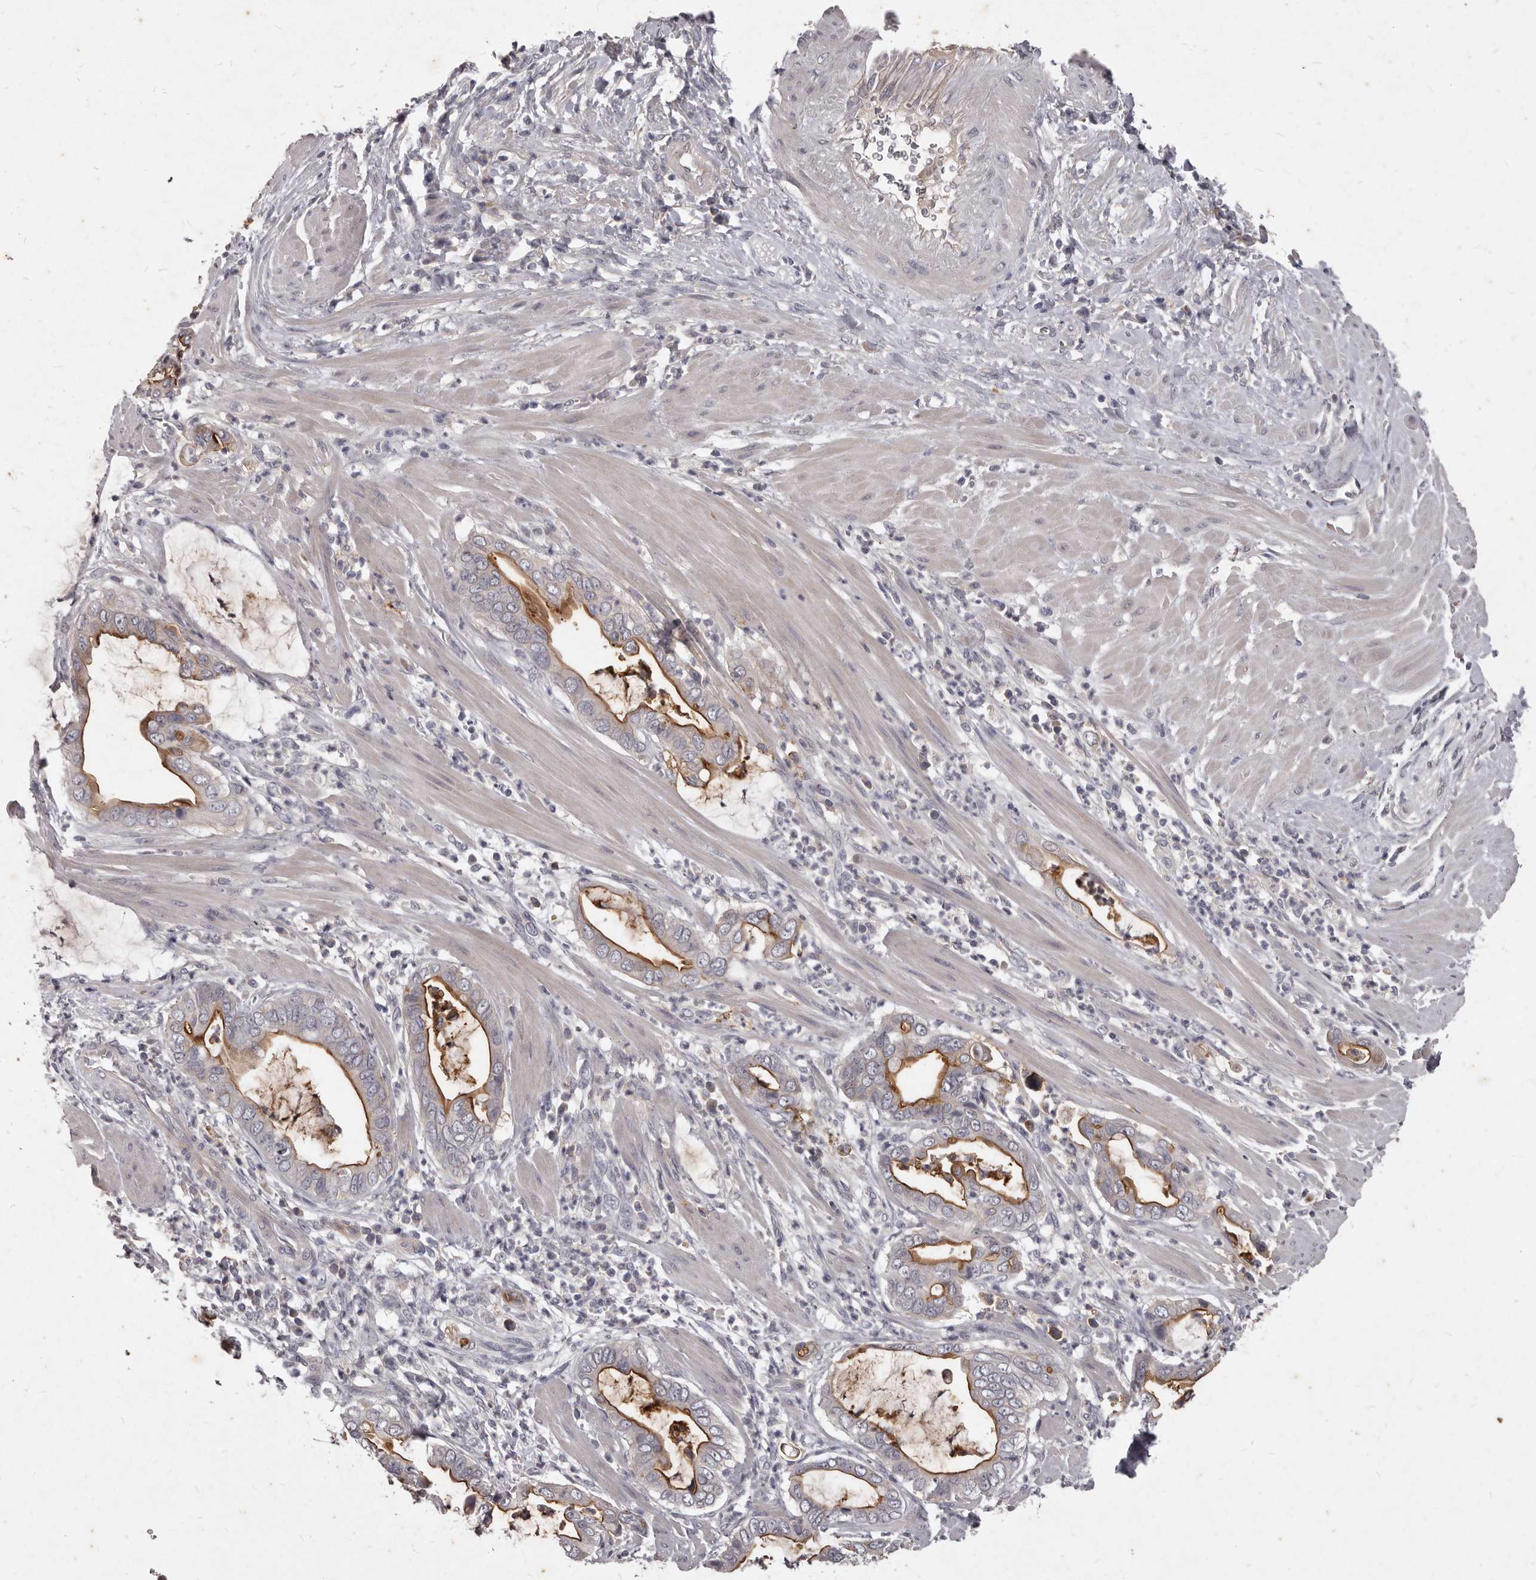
{"staining": {"intensity": "strong", "quantity": "25%-75%", "location": "cytoplasmic/membranous"}, "tissue": "pancreatic cancer", "cell_type": "Tumor cells", "image_type": "cancer", "snomed": [{"axis": "morphology", "description": "Adenocarcinoma, NOS"}, {"axis": "topography", "description": "Pancreas"}], "caption": "Adenocarcinoma (pancreatic) stained with a protein marker reveals strong staining in tumor cells.", "gene": "GPRC5C", "patient": {"sex": "male", "age": 75}}